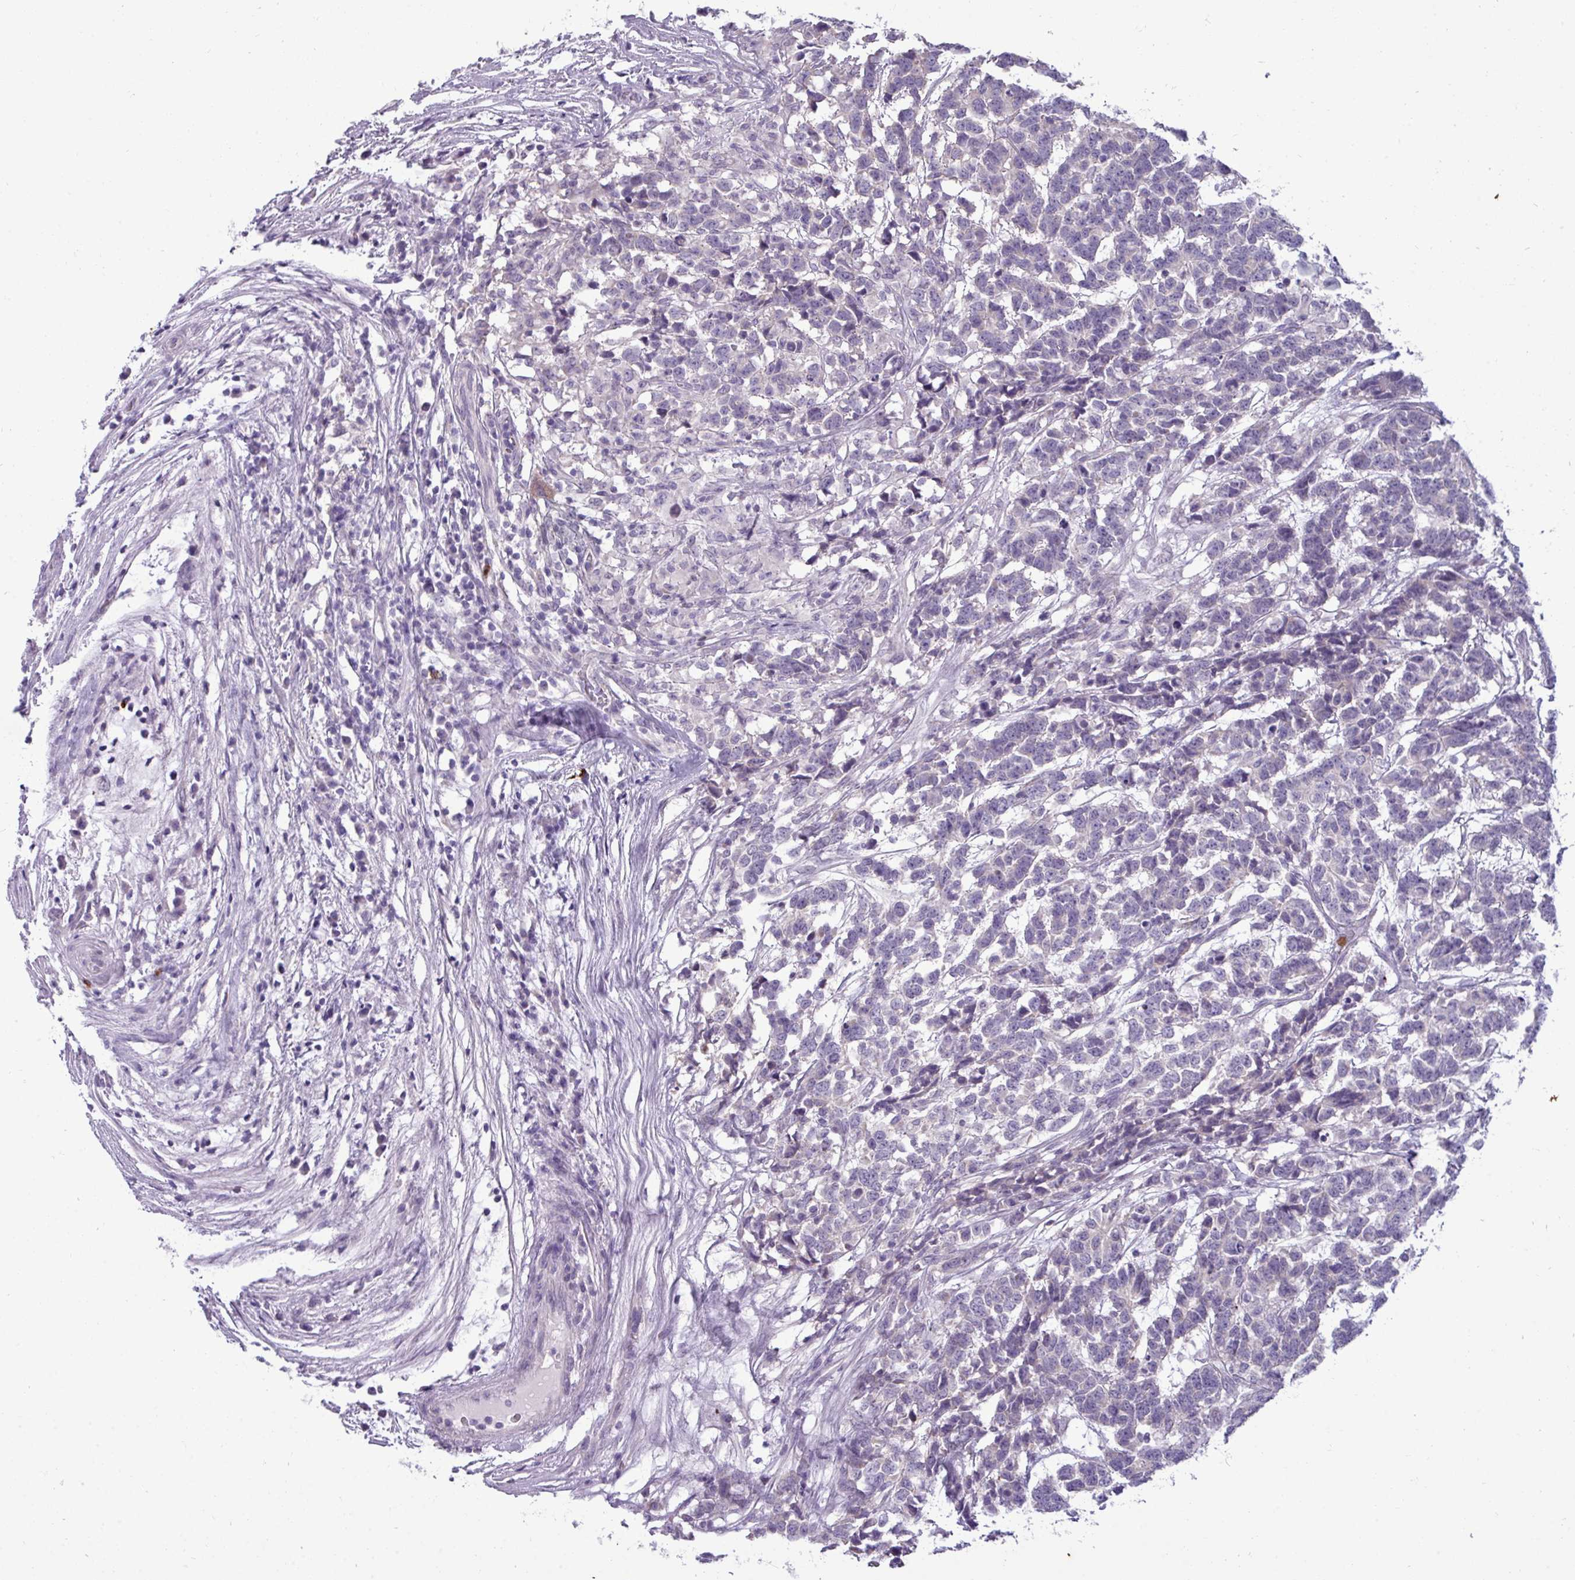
{"staining": {"intensity": "negative", "quantity": "none", "location": "none"}, "tissue": "testis cancer", "cell_type": "Tumor cells", "image_type": "cancer", "snomed": [{"axis": "morphology", "description": "Carcinoma, Embryonal, NOS"}, {"axis": "topography", "description": "Testis"}], "caption": "Immunohistochemistry photomicrograph of neoplastic tissue: human testis embryonal carcinoma stained with DAB reveals no significant protein positivity in tumor cells. (Brightfield microscopy of DAB (3,3'-diaminobenzidine) immunohistochemistry at high magnification).", "gene": "TRIM39", "patient": {"sex": "male", "age": 26}}